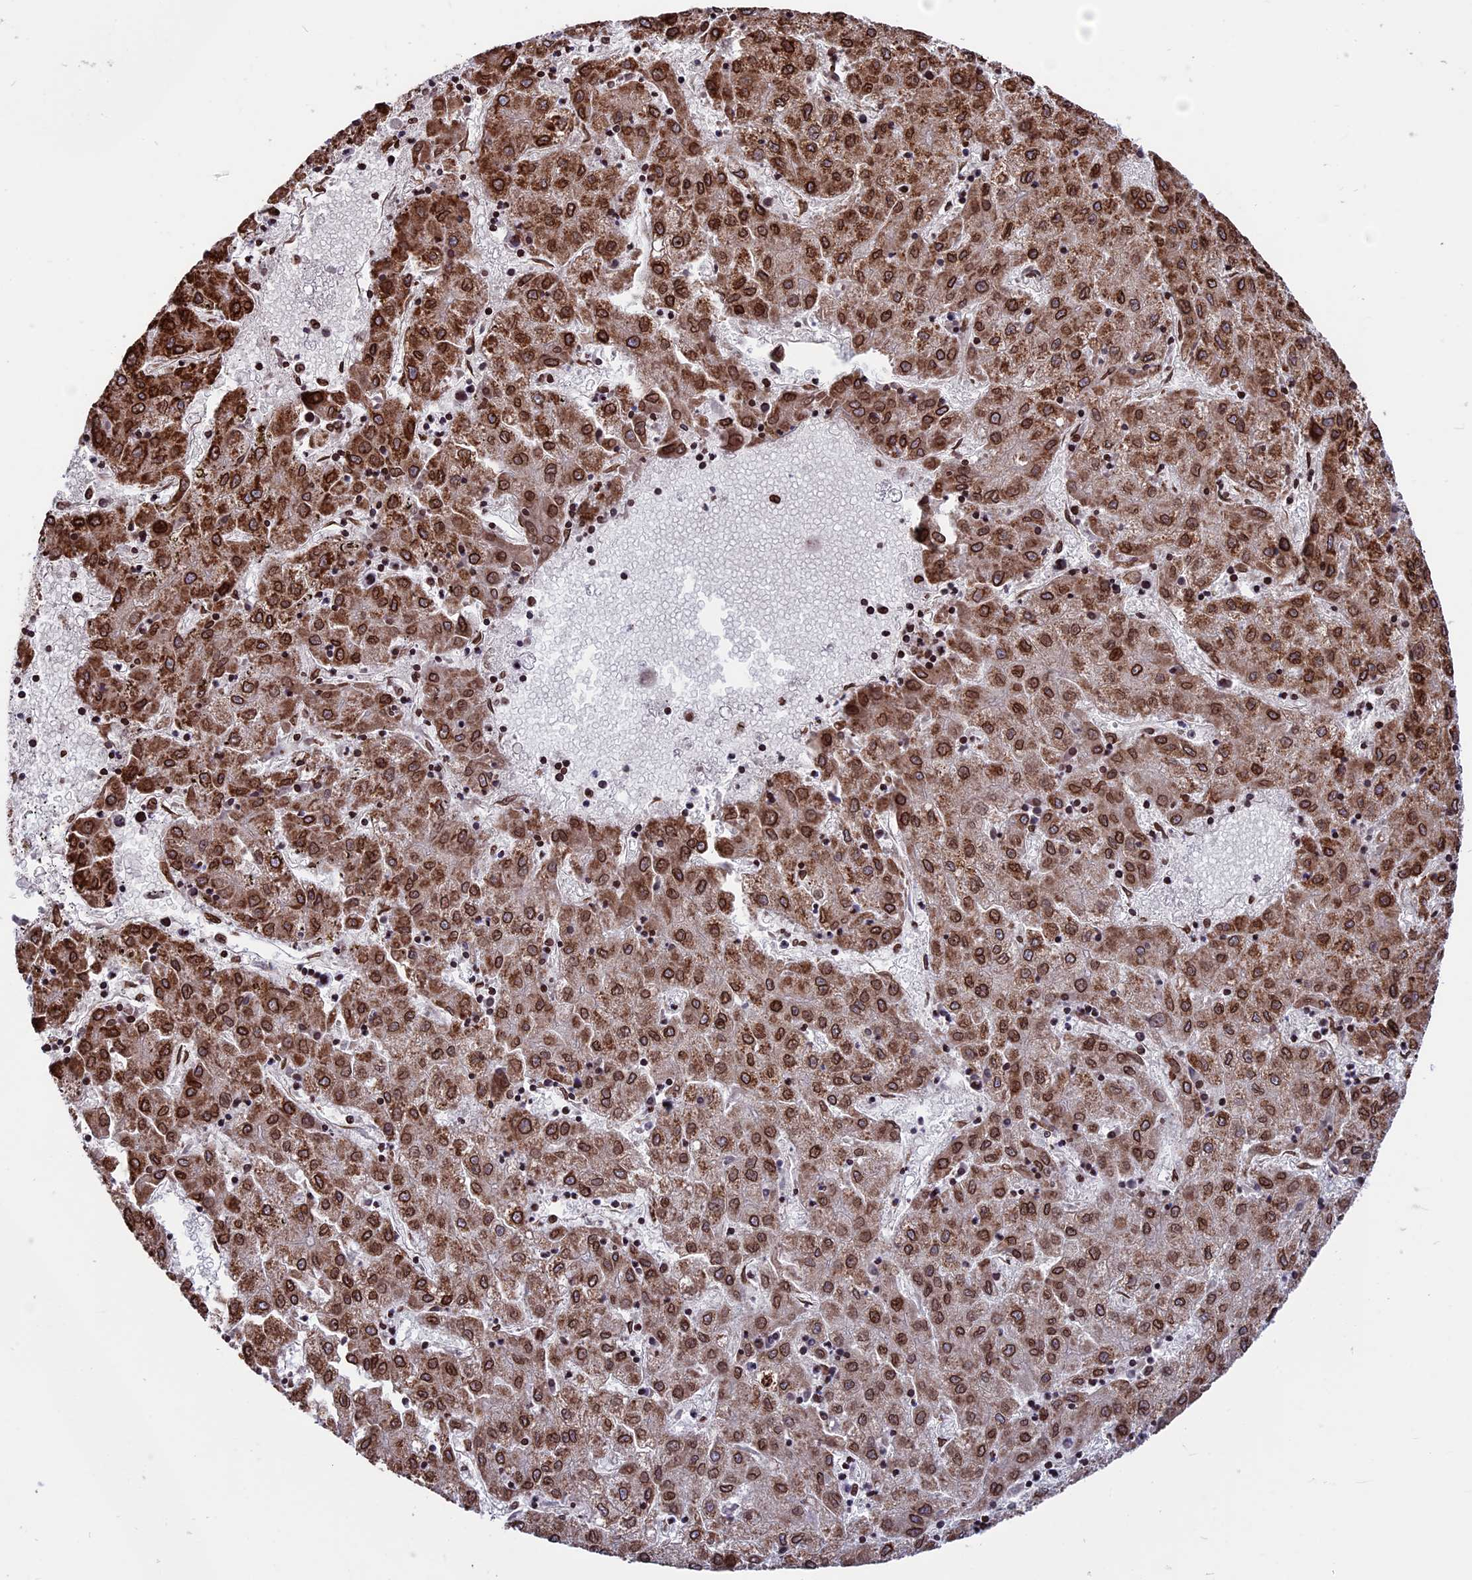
{"staining": {"intensity": "strong", "quantity": ">75%", "location": "cytoplasmic/membranous,nuclear"}, "tissue": "liver cancer", "cell_type": "Tumor cells", "image_type": "cancer", "snomed": [{"axis": "morphology", "description": "Carcinoma, Hepatocellular, NOS"}, {"axis": "topography", "description": "Liver"}], "caption": "Liver cancer was stained to show a protein in brown. There is high levels of strong cytoplasmic/membranous and nuclear staining in about >75% of tumor cells.", "gene": "PTCHD4", "patient": {"sex": "male", "age": 72}}